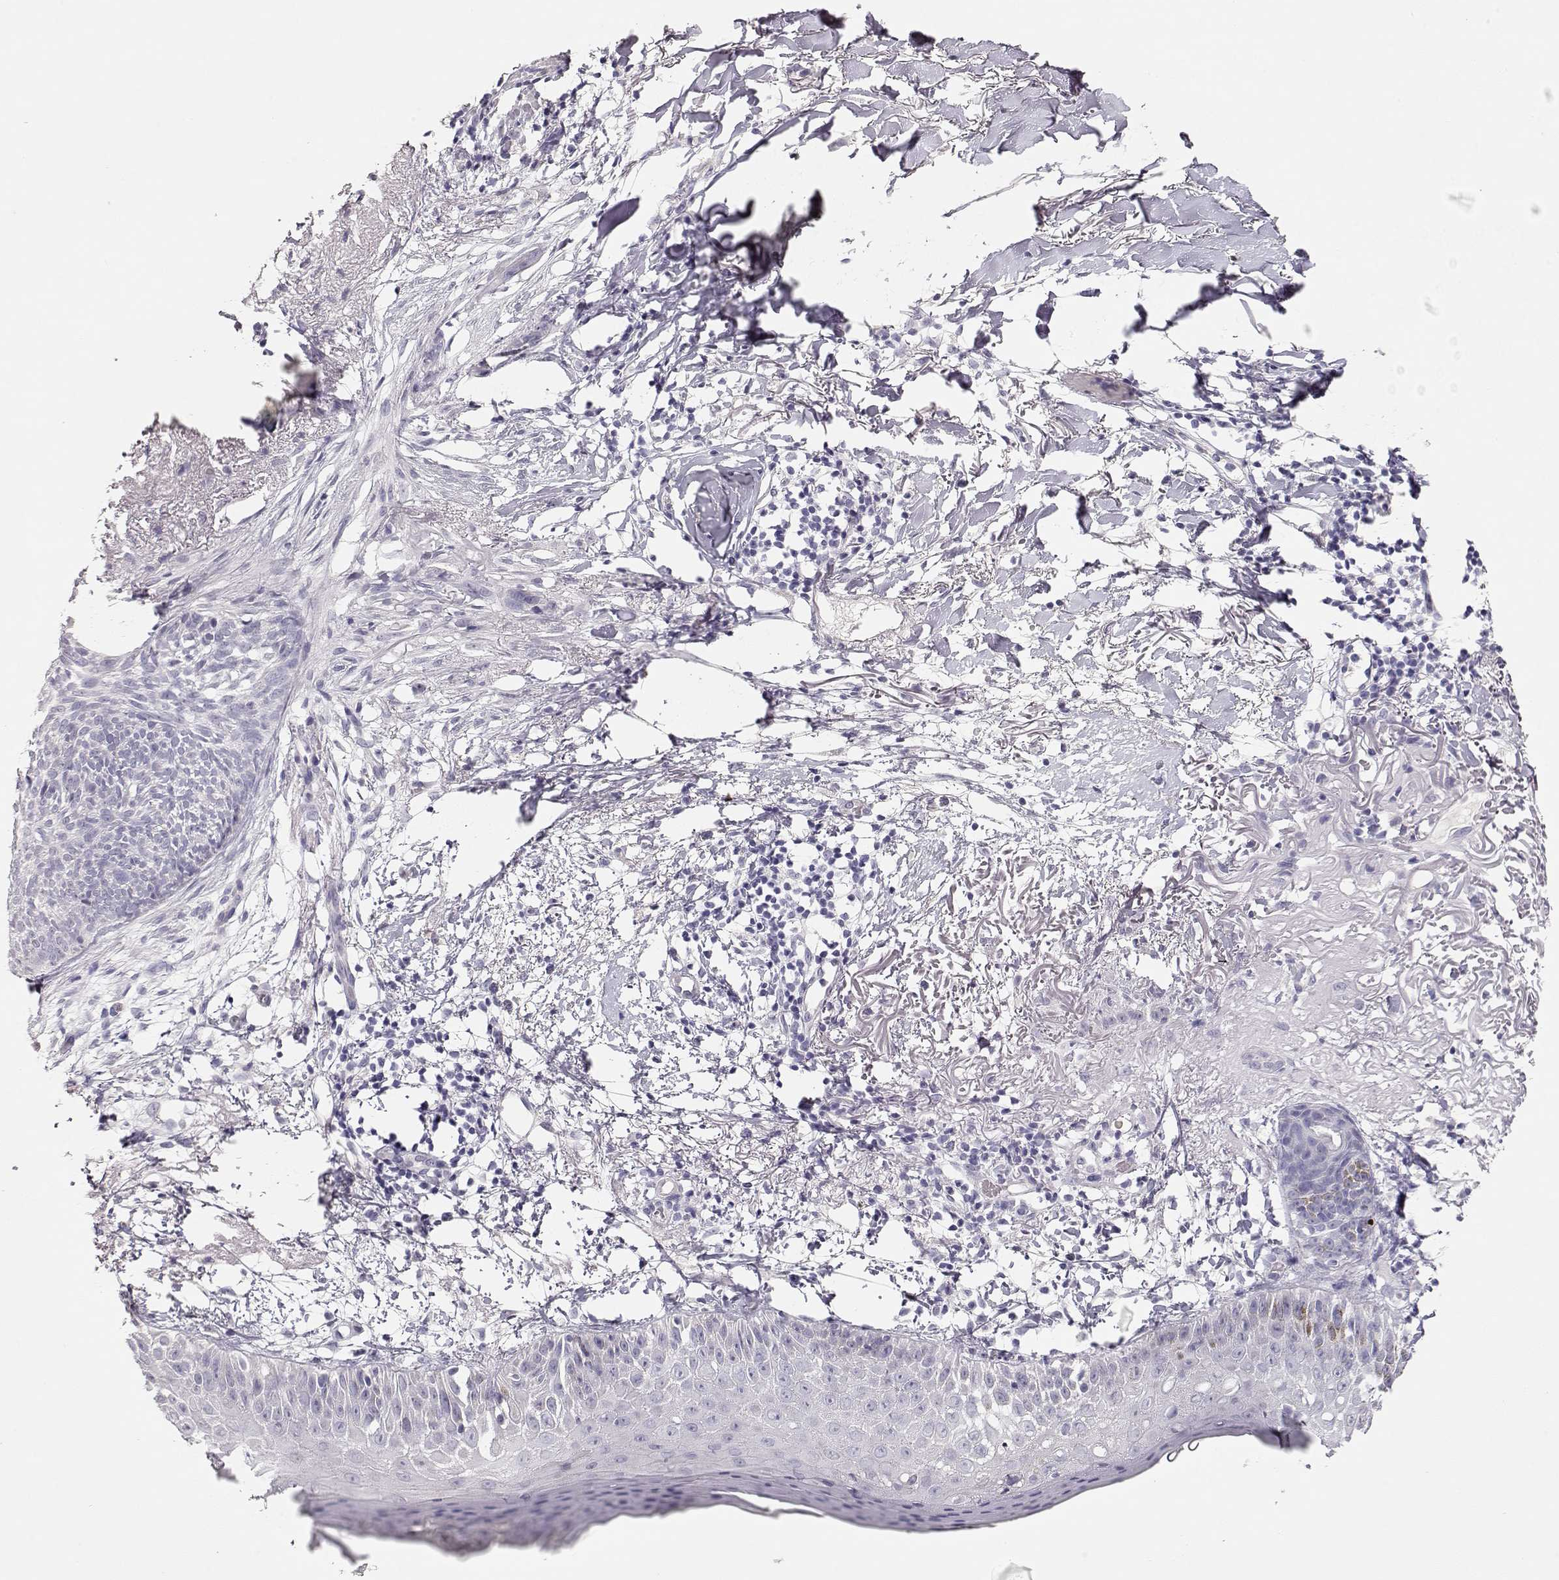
{"staining": {"intensity": "negative", "quantity": "none", "location": "none"}, "tissue": "skin cancer", "cell_type": "Tumor cells", "image_type": "cancer", "snomed": [{"axis": "morphology", "description": "Normal tissue, NOS"}, {"axis": "morphology", "description": "Basal cell carcinoma"}, {"axis": "topography", "description": "Skin"}], "caption": "Tumor cells show no significant expression in skin cancer. Brightfield microscopy of IHC stained with DAB (3,3'-diaminobenzidine) (brown) and hematoxylin (blue), captured at high magnification.", "gene": "MAGEC1", "patient": {"sex": "male", "age": 84}}